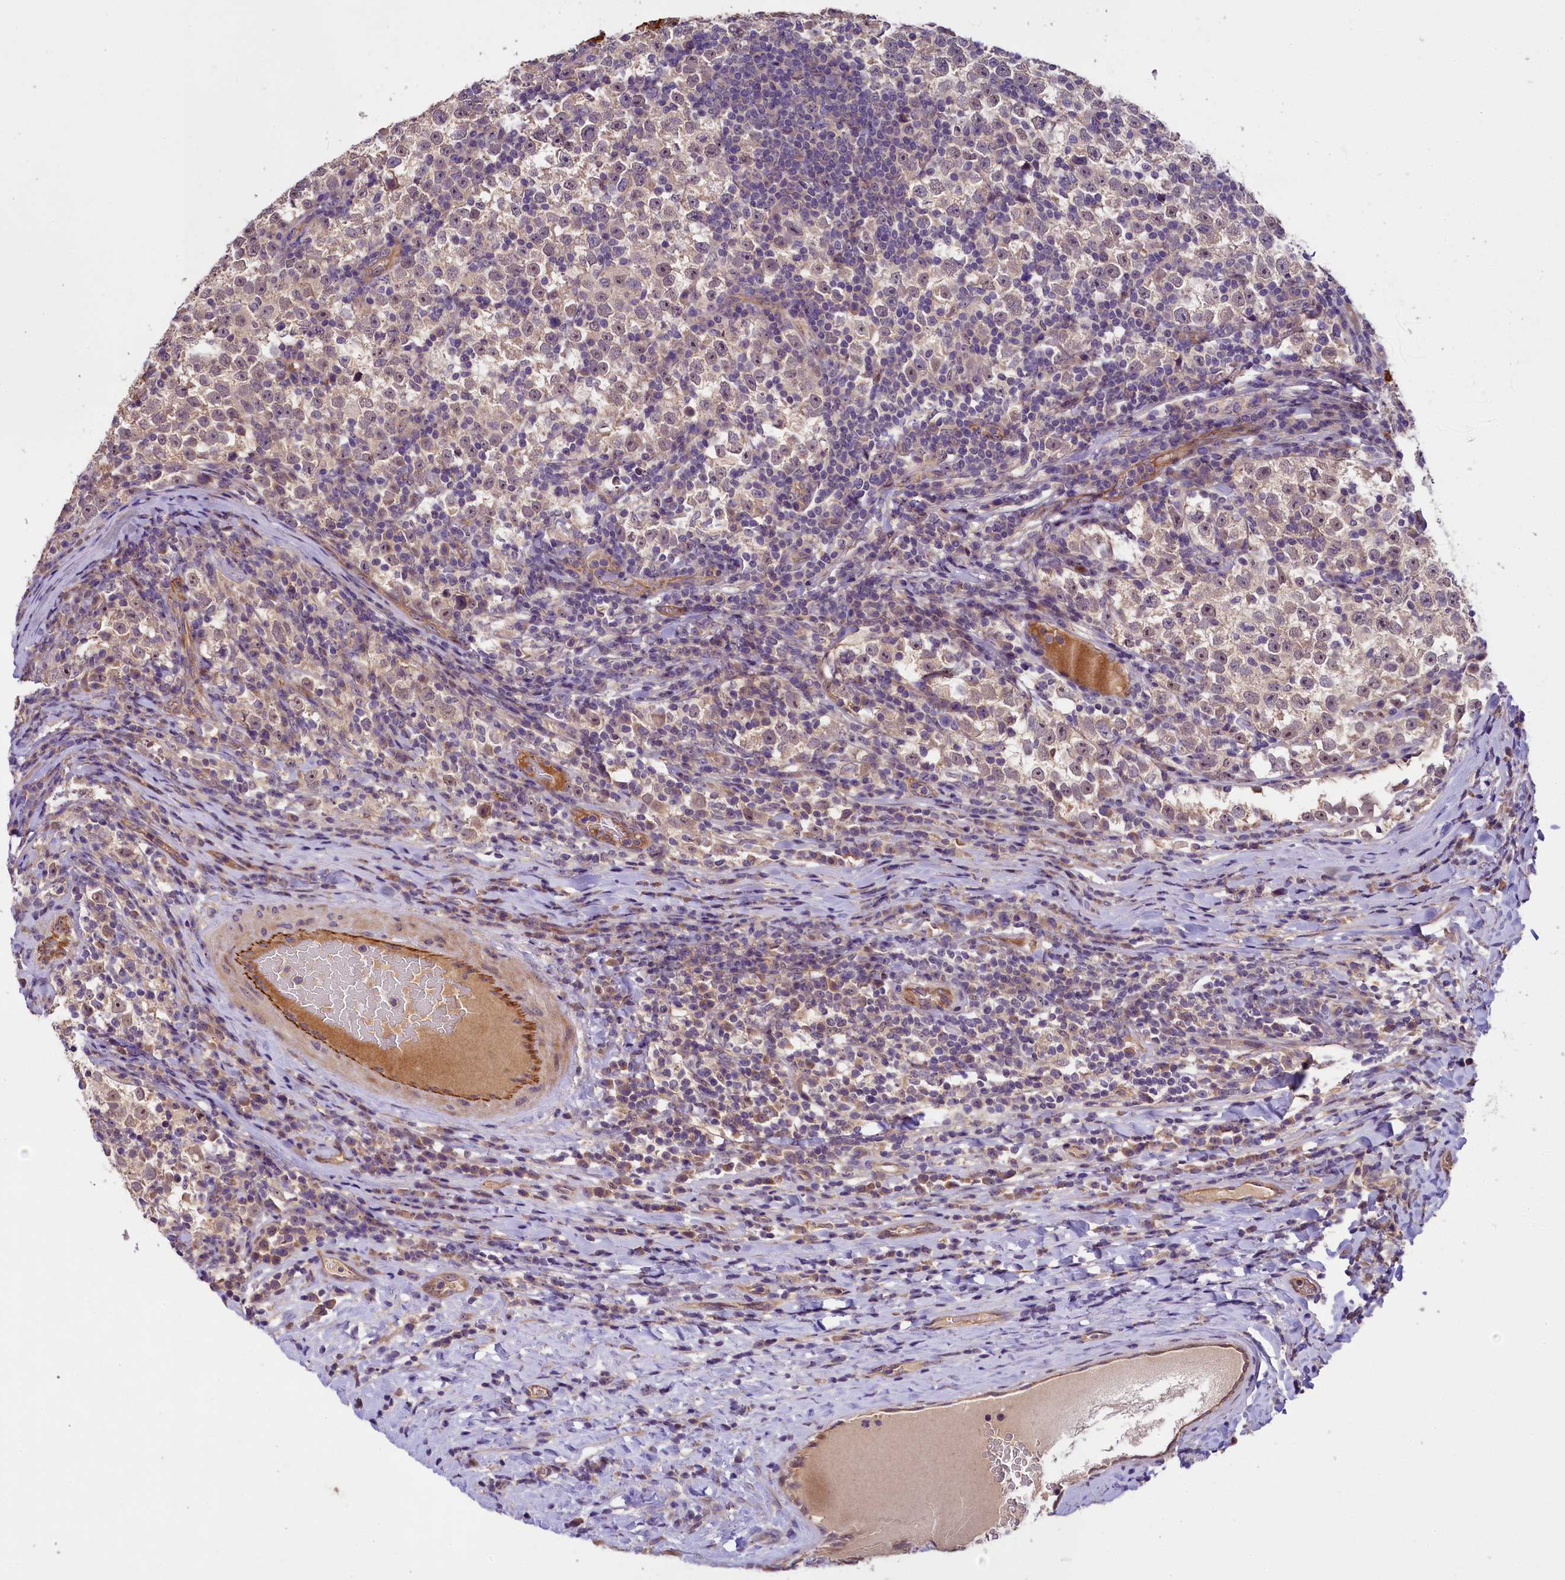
{"staining": {"intensity": "weak", "quantity": ">75%", "location": "cytoplasmic/membranous"}, "tissue": "testis cancer", "cell_type": "Tumor cells", "image_type": "cancer", "snomed": [{"axis": "morphology", "description": "Normal tissue, NOS"}, {"axis": "morphology", "description": "Seminoma, NOS"}, {"axis": "topography", "description": "Testis"}], "caption": "This photomicrograph demonstrates testis cancer stained with IHC to label a protein in brown. The cytoplasmic/membranous of tumor cells show weak positivity for the protein. Nuclei are counter-stained blue.", "gene": "UBXN6", "patient": {"sex": "male", "age": 43}}